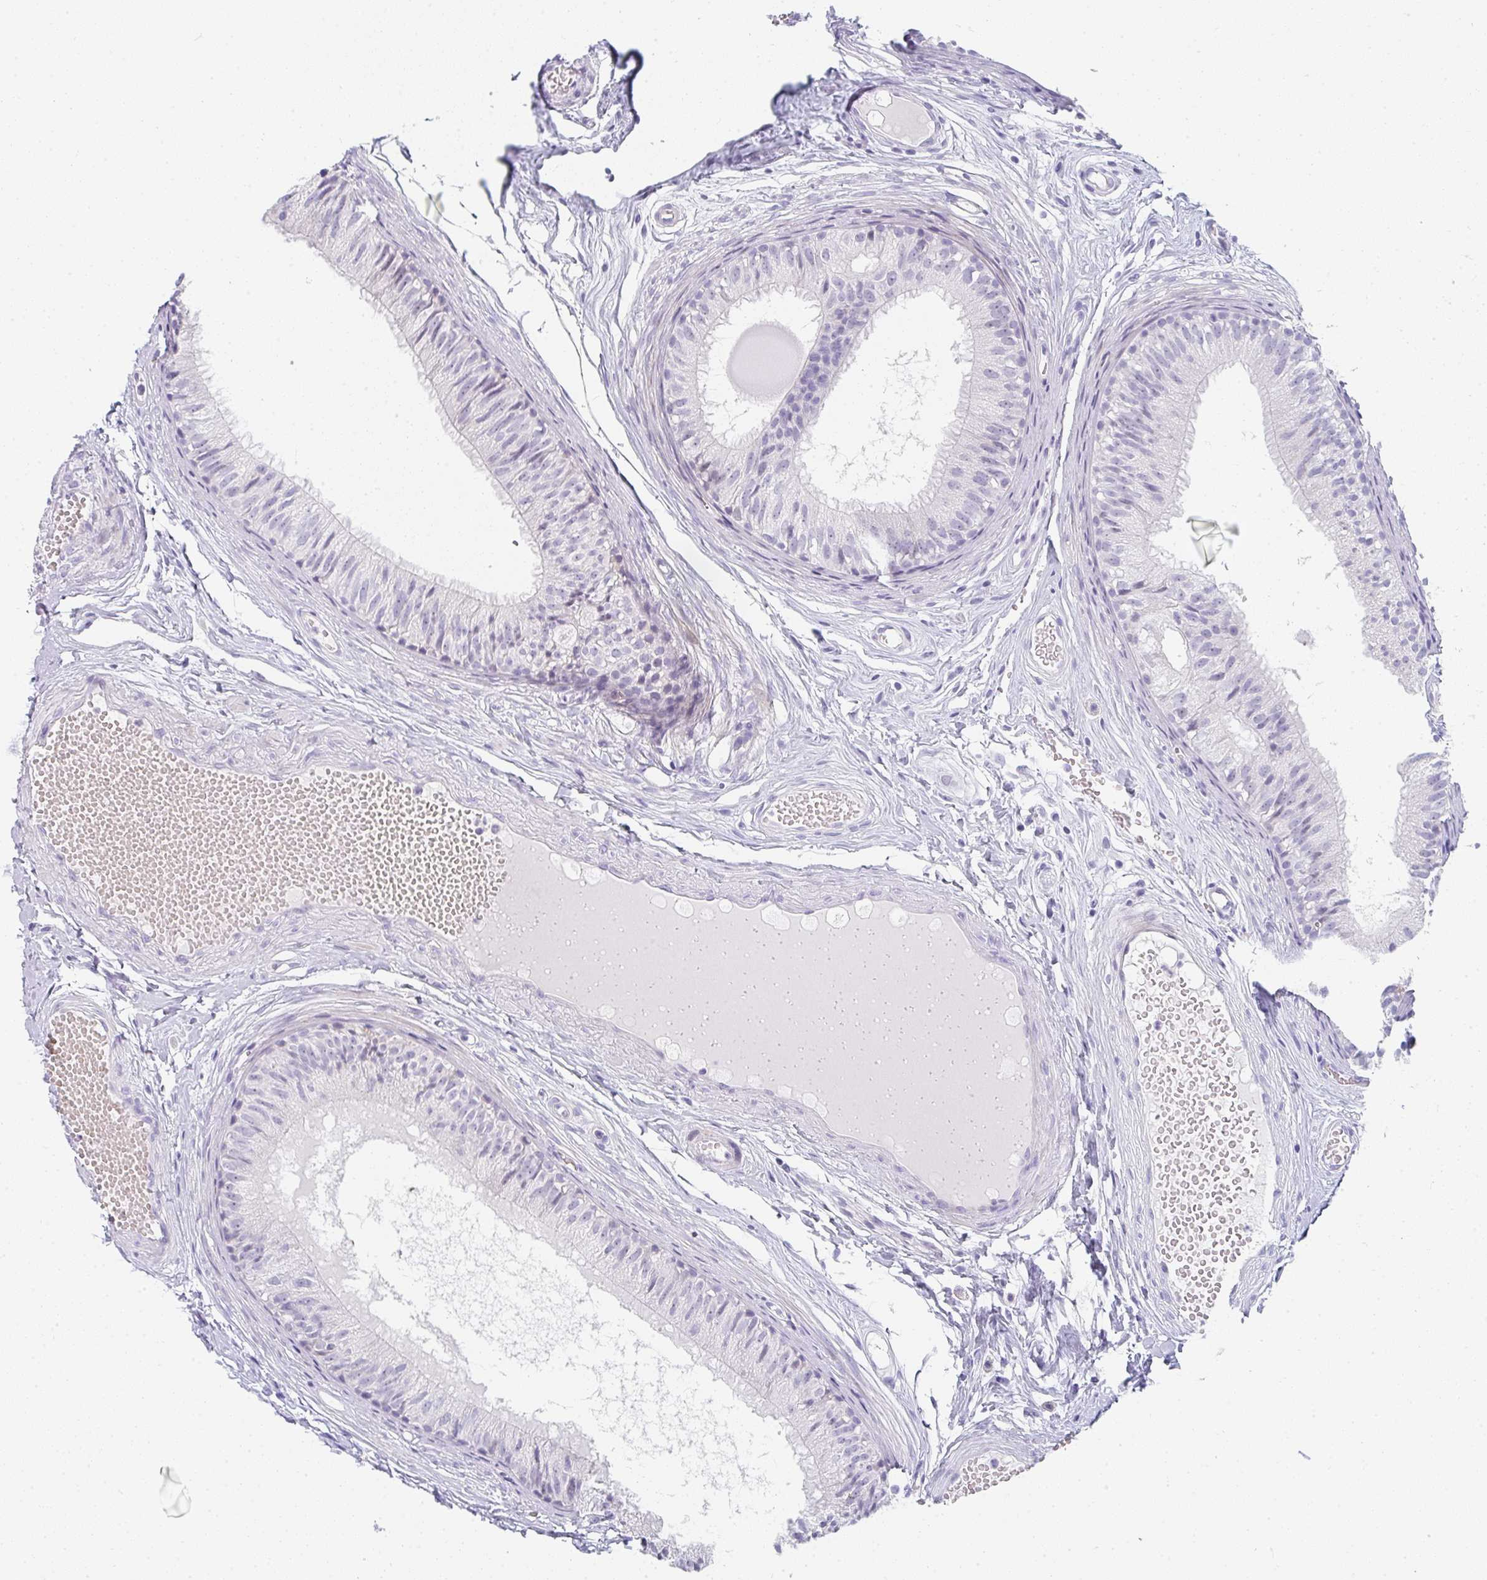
{"staining": {"intensity": "negative", "quantity": "none", "location": "none"}, "tissue": "epididymis", "cell_type": "Glandular cells", "image_type": "normal", "snomed": [{"axis": "morphology", "description": "Normal tissue, NOS"}, {"axis": "morphology", "description": "Seminoma, NOS"}, {"axis": "topography", "description": "Testis"}, {"axis": "topography", "description": "Epididymis"}], "caption": "Epididymis stained for a protein using immunohistochemistry exhibits no expression glandular cells.", "gene": "NEU2", "patient": {"sex": "male", "age": 34}}